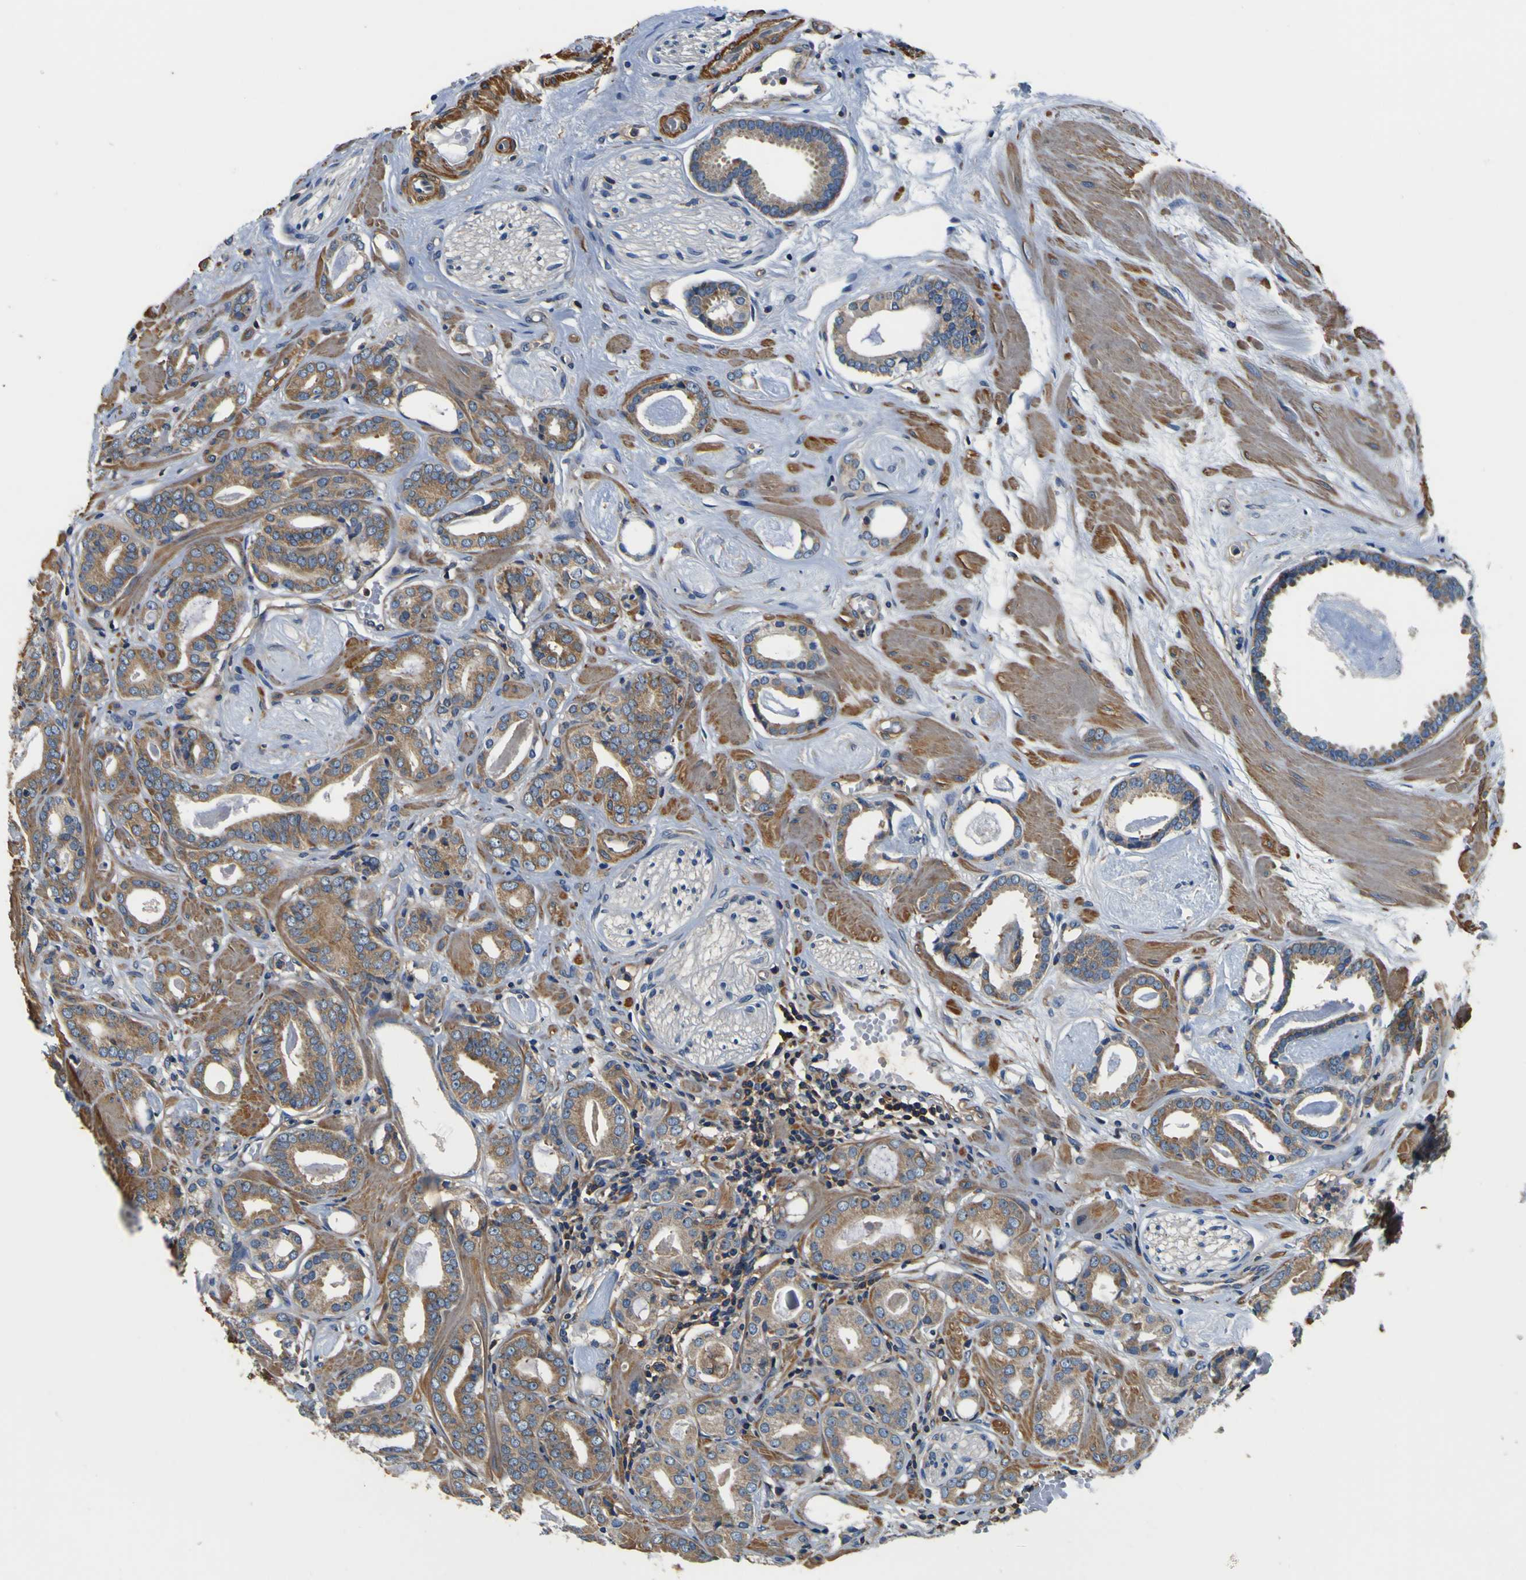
{"staining": {"intensity": "moderate", "quantity": ">75%", "location": "cytoplasmic/membranous"}, "tissue": "prostate cancer", "cell_type": "Tumor cells", "image_type": "cancer", "snomed": [{"axis": "morphology", "description": "Adenocarcinoma, Low grade"}, {"axis": "topography", "description": "Prostate"}], "caption": "About >75% of tumor cells in human prostate adenocarcinoma (low-grade) exhibit moderate cytoplasmic/membranous protein expression as visualized by brown immunohistochemical staining.", "gene": "CNR2", "patient": {"sex": "male", "age": 53}}